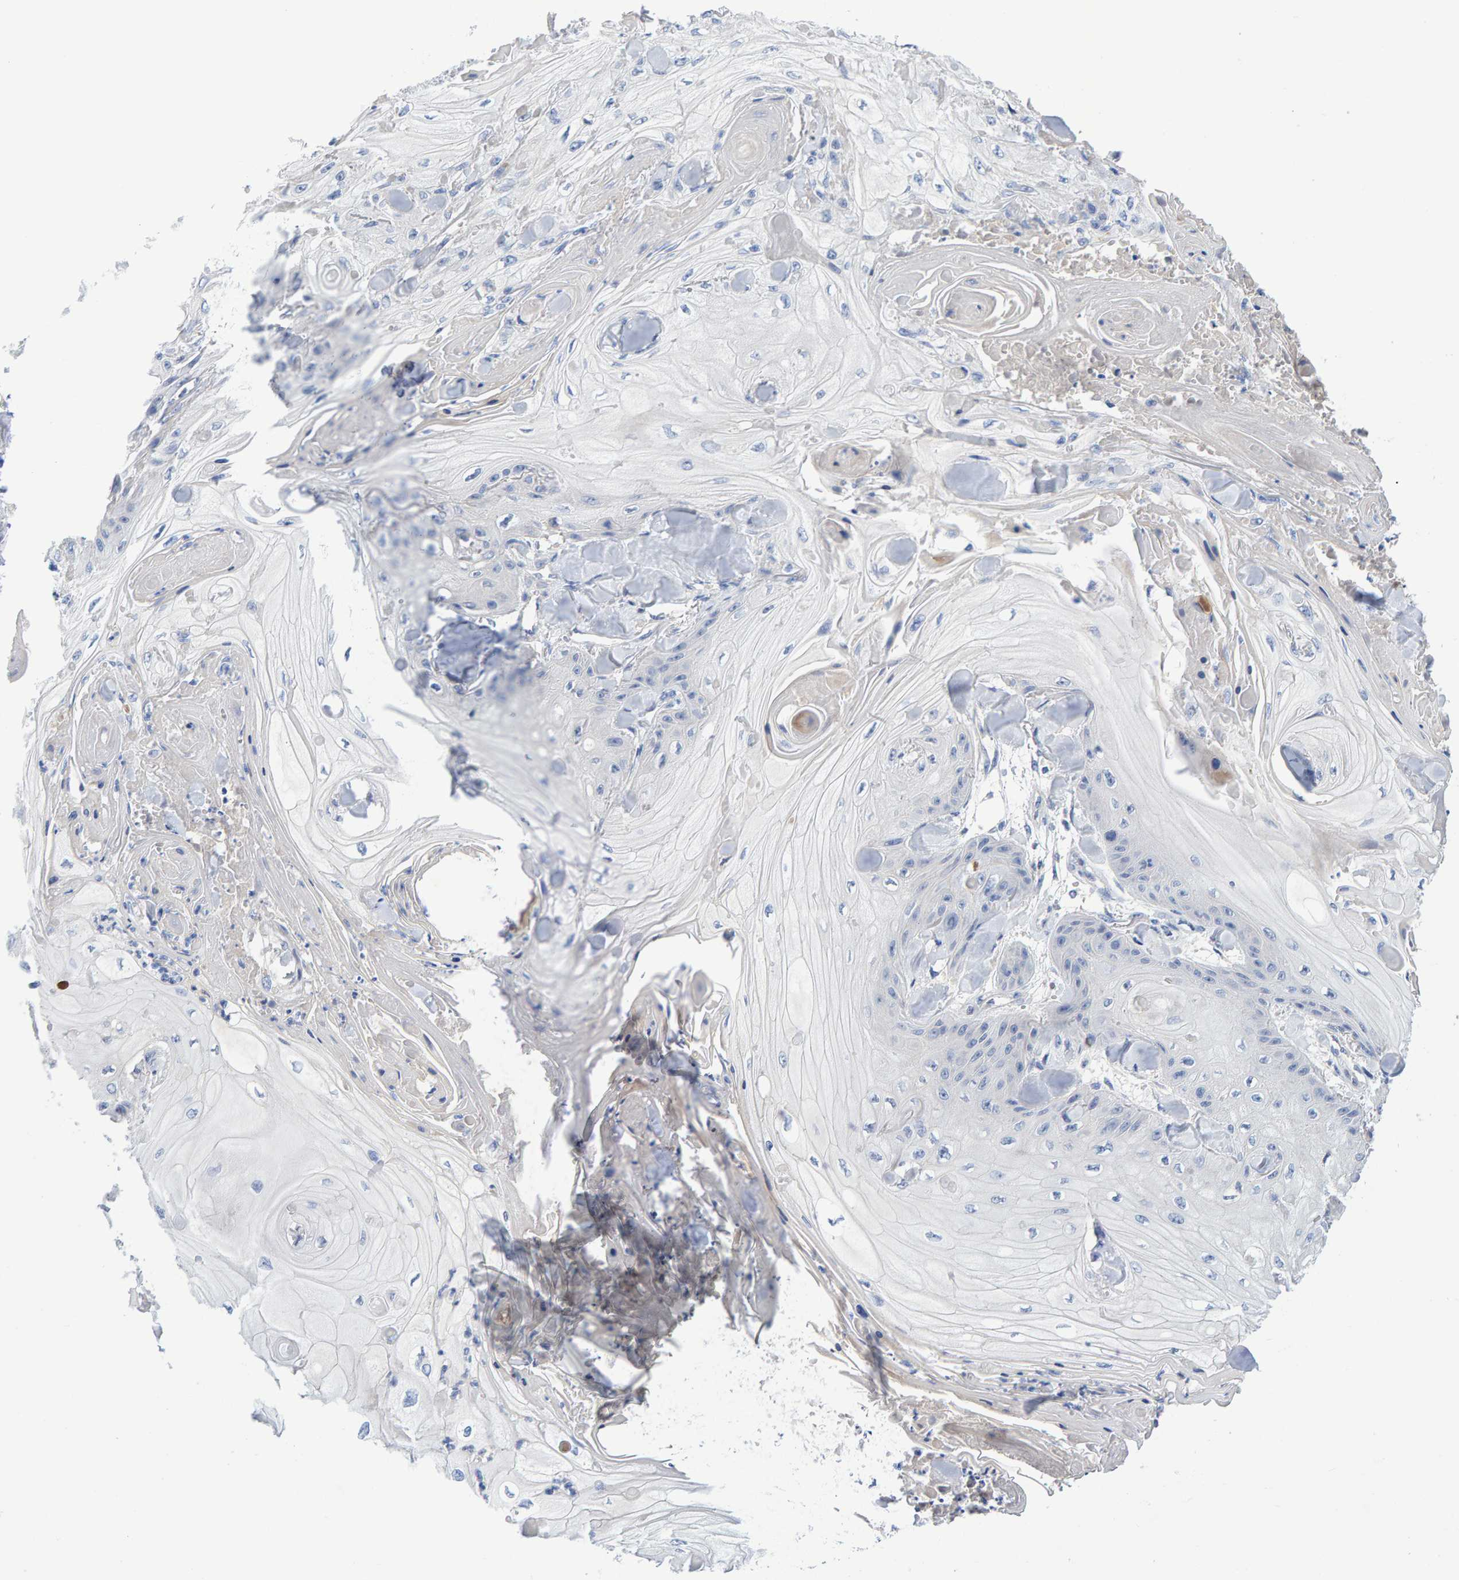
{"staining": {"intensity": "negative", "quantity": "none", "location": "none"}, "tissue": "skin cancer", "cell_type": "Tumor cells", "image_type": "cancer", "snomed": [{"axis": "morphology", "description": "Squamous cell carcinoma, NOS"}, {"axis": "topography", "description": "Skin"}], "caption": "This is a micrograph of IHC staining of skin cancer (squamous cell carcinoma), which shows no staining in tumor cells.", "gene": "EFR3A", "patient": {"sex": "male", "age": 74}}